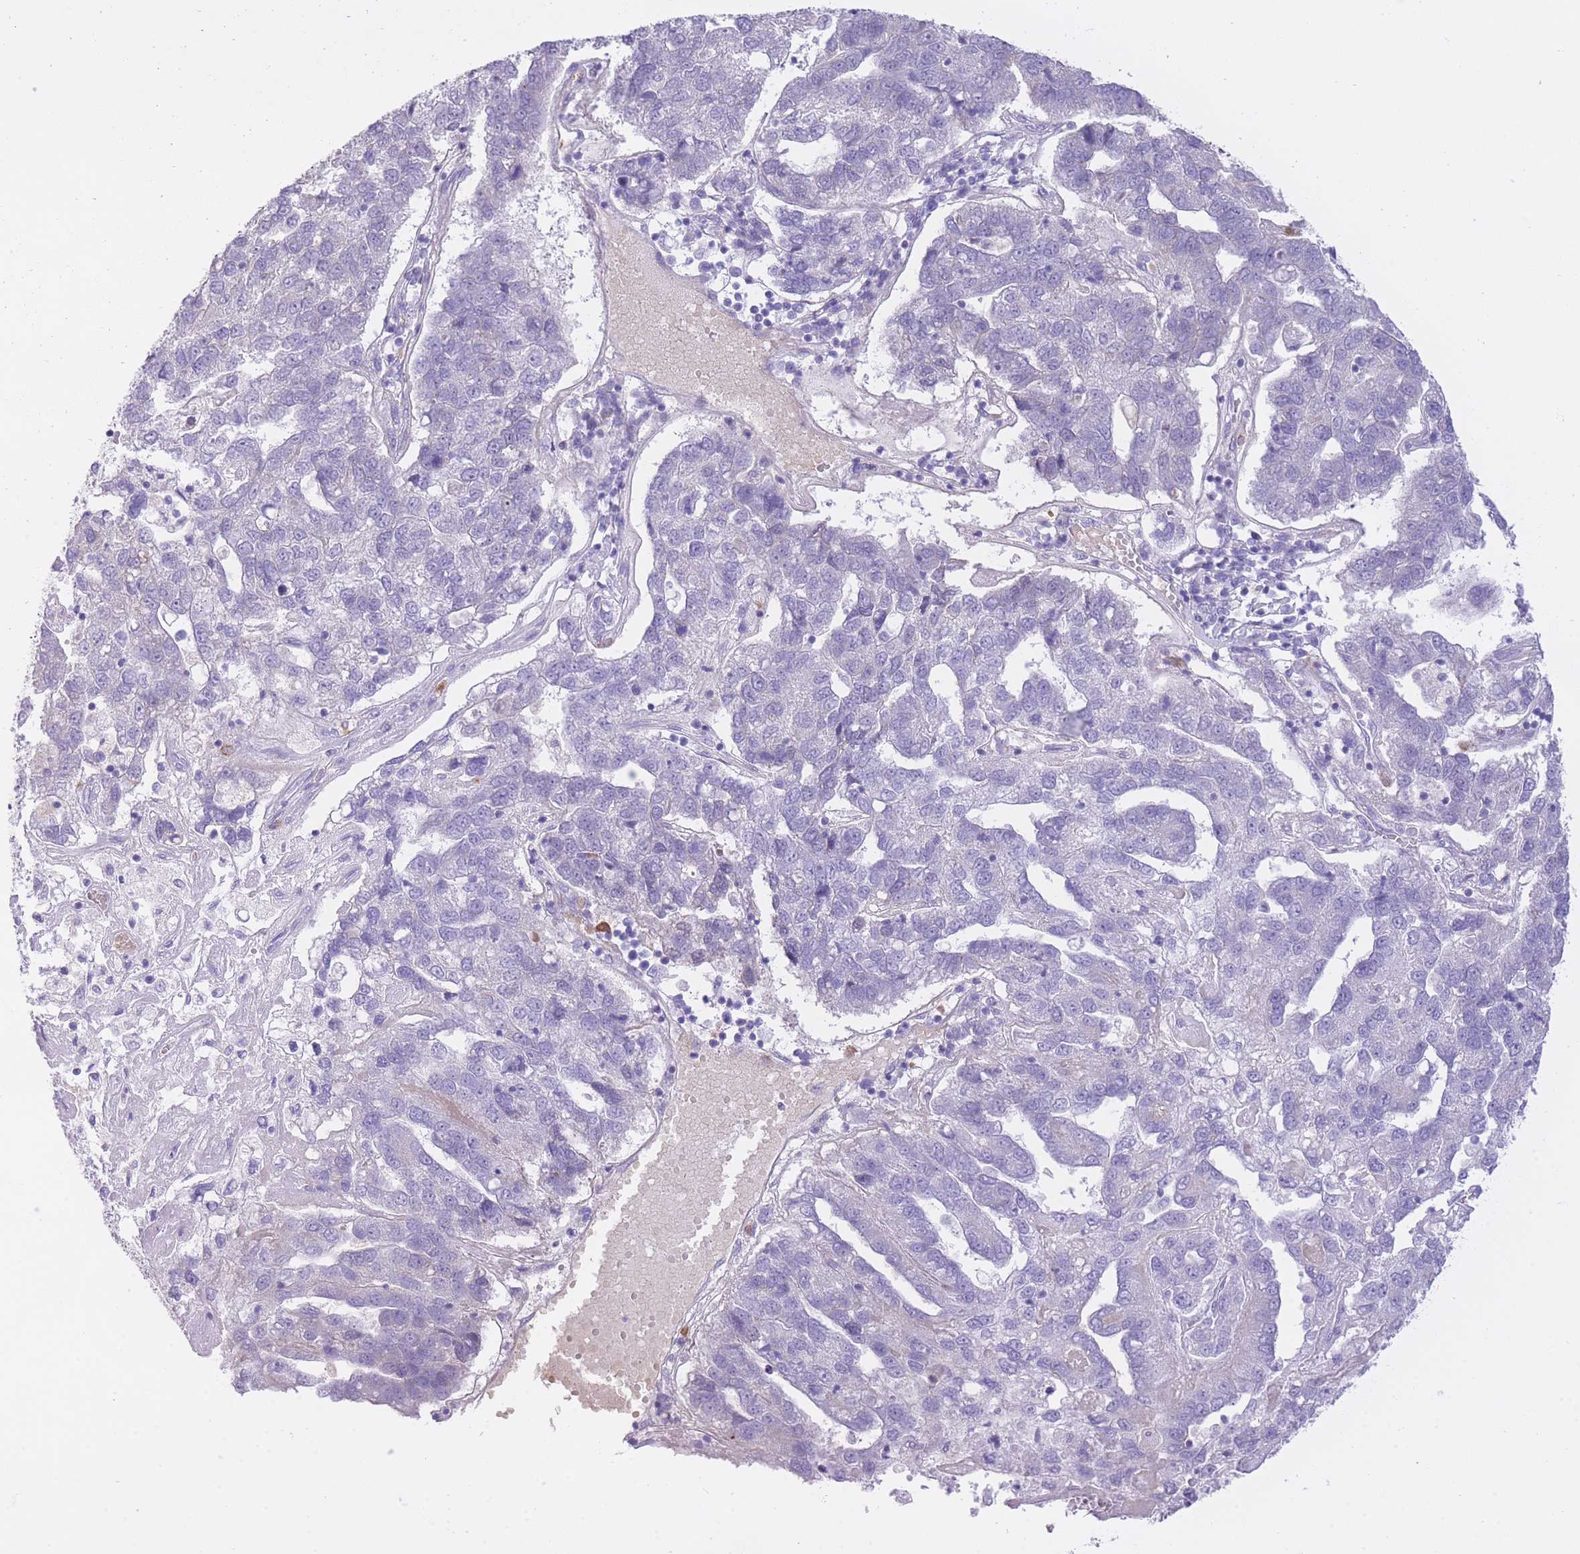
{"staining": {"intensity": "negative", "quantity": "none", "location": "none"}, "tissue": "pancreatic cancer", "cell_type": "Tumor cells", "image_type": "cancer", "snomed": [{"axis": "morphology", "description": "Adenocarcinoma, NOS"}, {"axis": "topography", "description": "Pancreas"}], "caption": "The histopathology image displays no staining of tumor cells in adenocarcinoma (pancreatic). (Stains: DAB (3,3'-diaminobenzidine) immunohistochemistry with hematoxylin counter stain, Microscopy: brightfield microscopy at high magnification).", "gene": "MEIOSIN", "patient": {"sex": "female", "age": 61}}